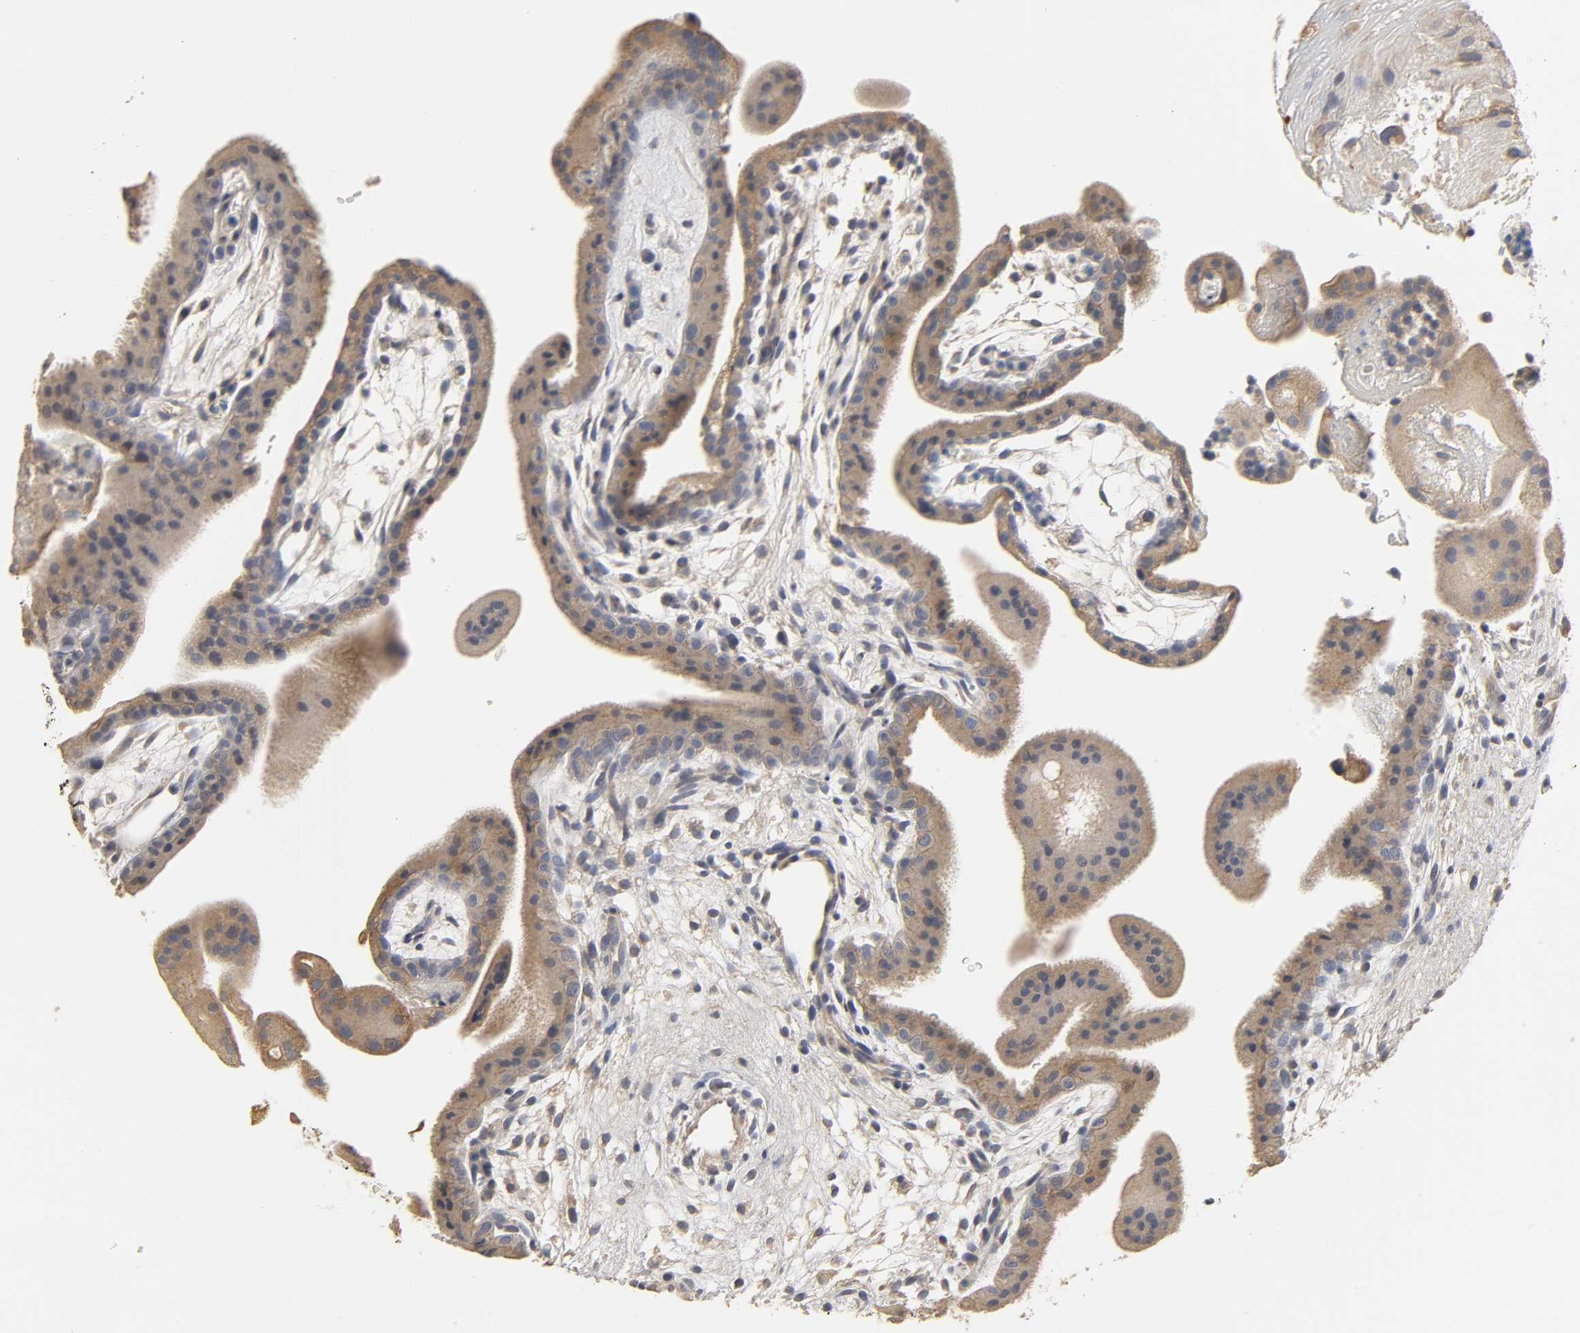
{"staining": {"intensity": "weak", "quantity": "25%-75%", "location": "cytoplasmic/membranous"}, "tissue": "placenta", "cell_type": "Trophoblastic cells", "image_type": "normal", "snomed": [{"axis": "morphology", "description": "Normal tissue, NOS"}, {"axis": "topography", "description": "Placenta"}], "caption": "Immunohistochemistry (IHC) (DAB (3,3'-diaminobenzidine)) staining of normal human placenta shows weak cytoplasmic/membranous protein staining in about 25%-75% of trophoblastic cells.", "gene": "SLC10A2", "patient": {"sex": "female", "age": 19}}